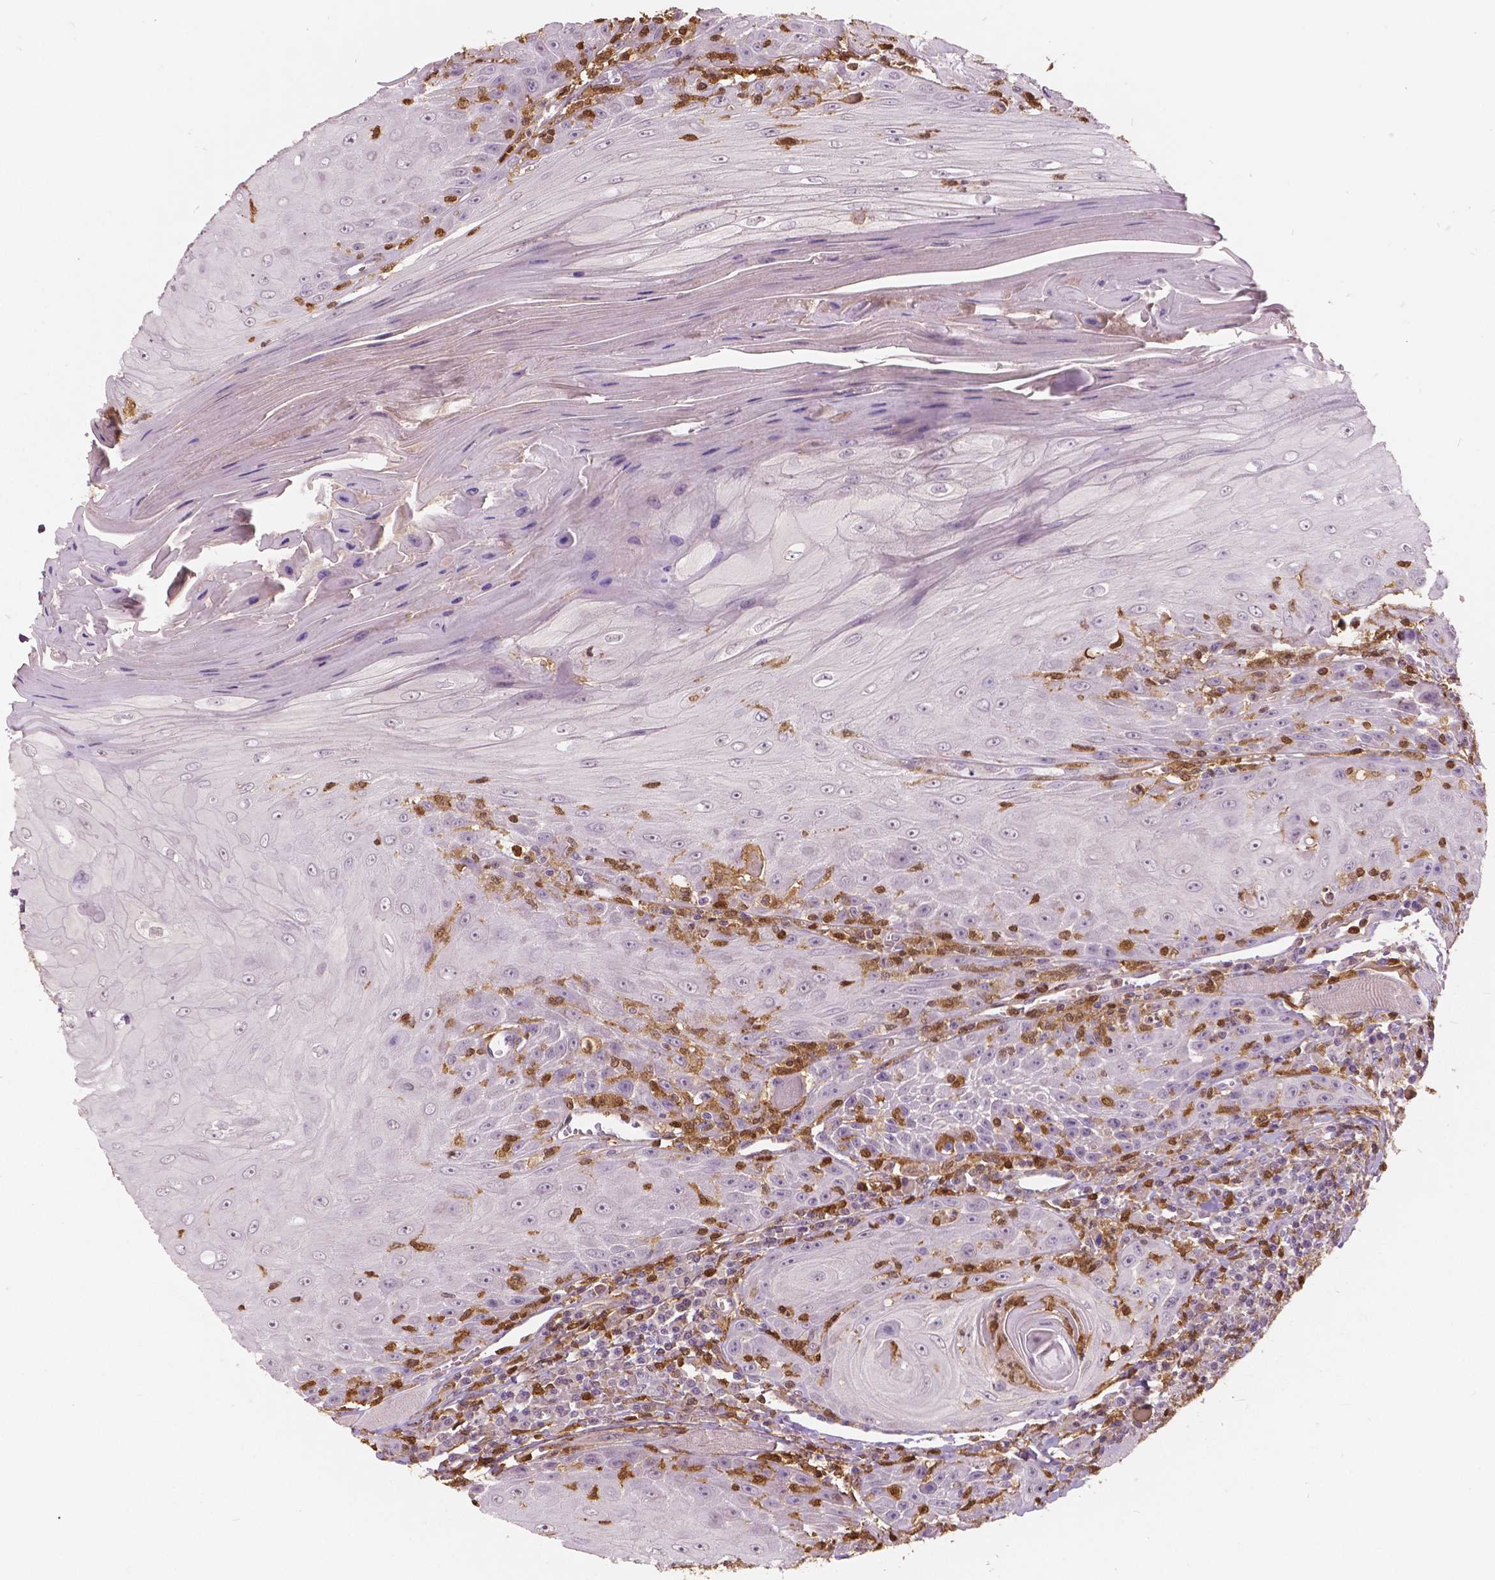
{"staining": {"intensity": "negative", "quantity": "none", "location": "none"}, "tissue": "head and neck cancer", "cell_type": "Tumor cells", "image_type": "cancer", "snomed": [{"axis": "morphology", "description": "Squamous cell carcinoma, NOS"}, {"axis": "topography", "description": "Head-Neck"}], "caption": "Immunohistochemical staining of head and neck cancer (squamous cell carcinoma) exhibits no significant expression in tumor cells.", "gene": "S100A4", "patient": {"sex": "male", "age": 52}}